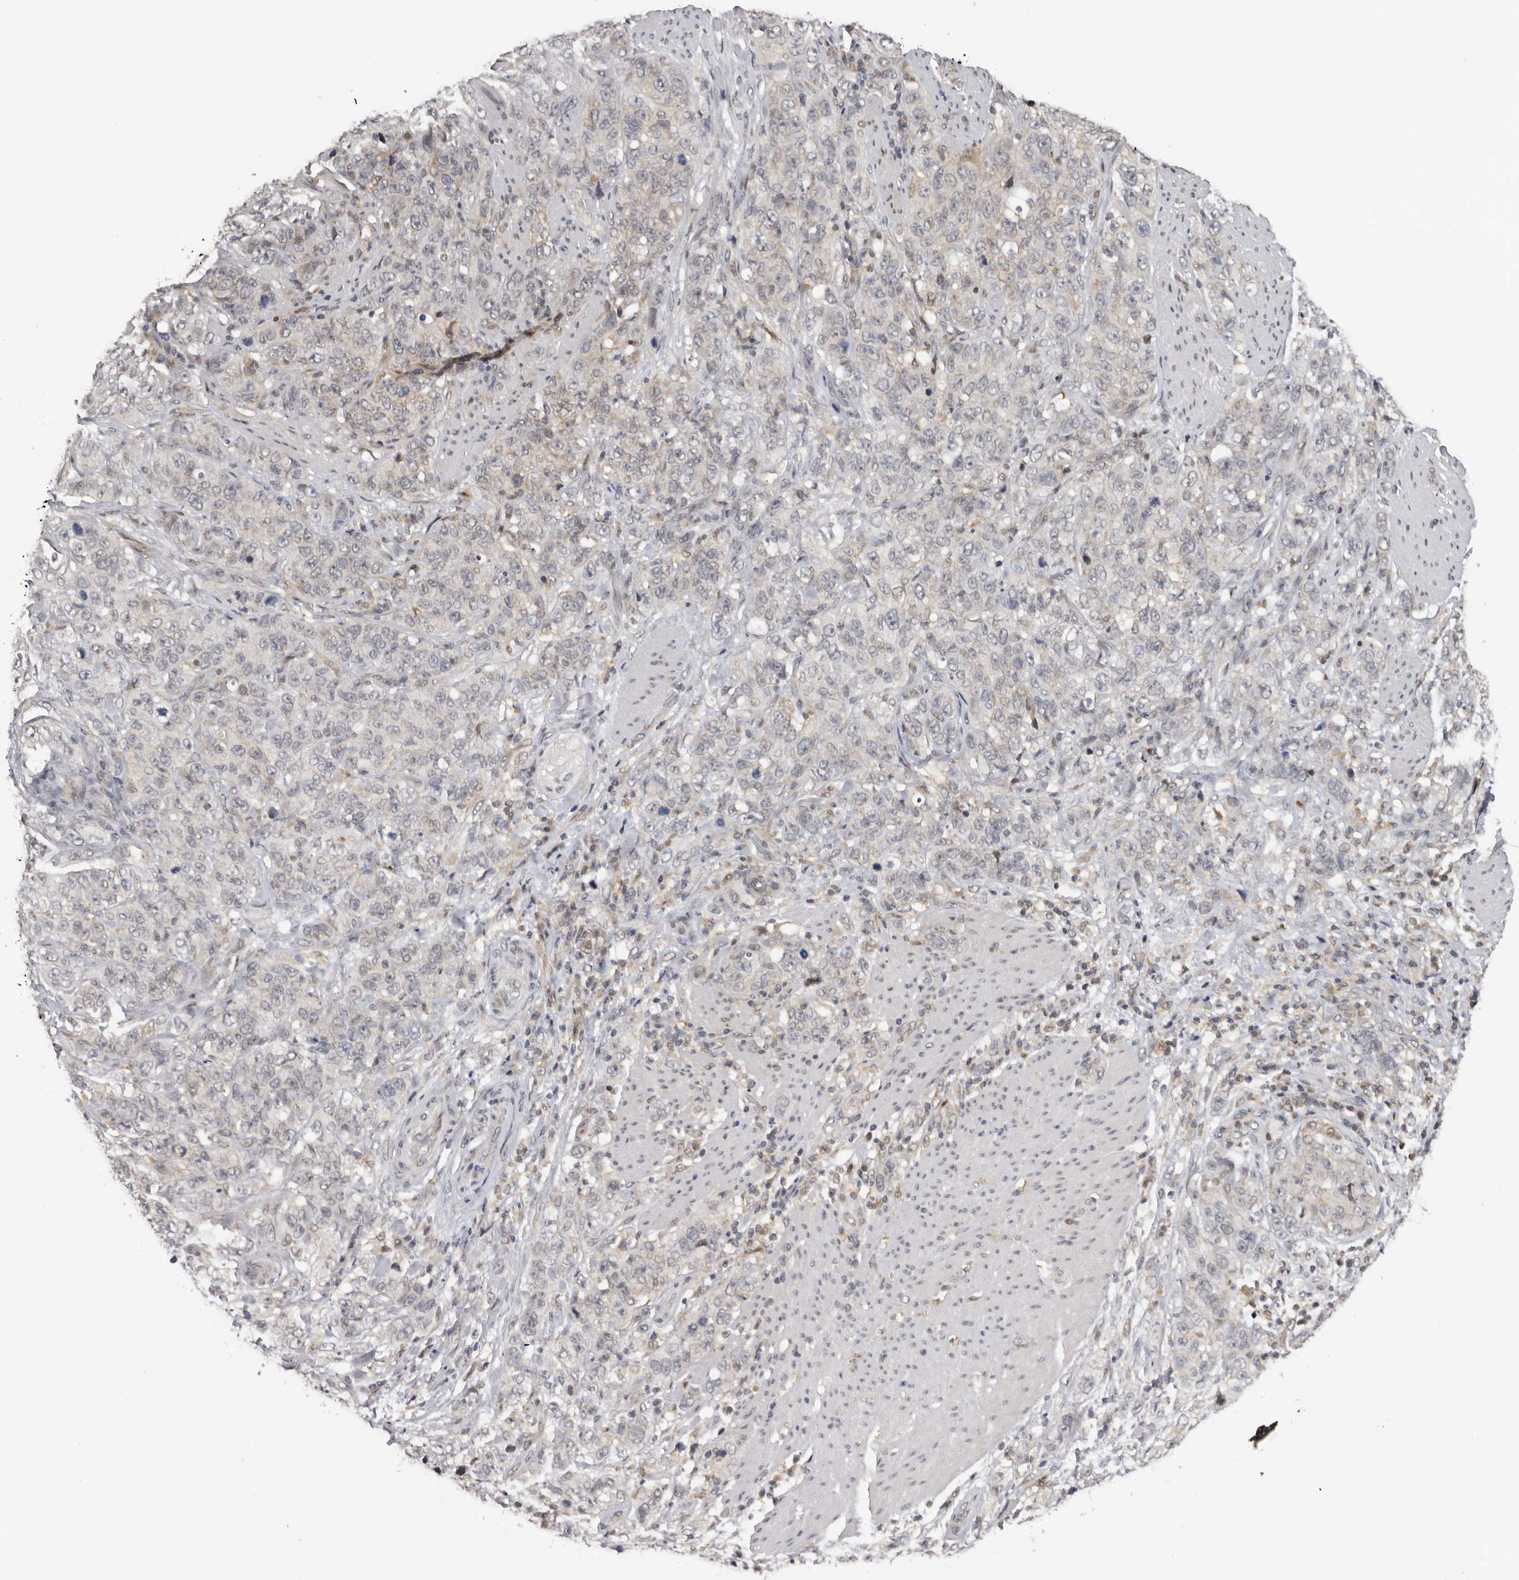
{"staining": {"intensity": "negative", "quantity": "none", "location": "none"}, "tissue": "stomach cancer", "cell_type": "Tumor cells", "image_type": "cancer", "snomed": [{"axis": "morphology", "description": "Adenocarcinoma, NOS"}, {"axis": "topography", "description": "Stomach"}], "caption": "A high-resolution histopathology image shows immunohistochemistry (IHC) staining of adenocarcinoma (stomach), which shows no significant positivity in tumor cells.", "gene": "KIF2B", "patient": {"sex": "male", "age": 48}}